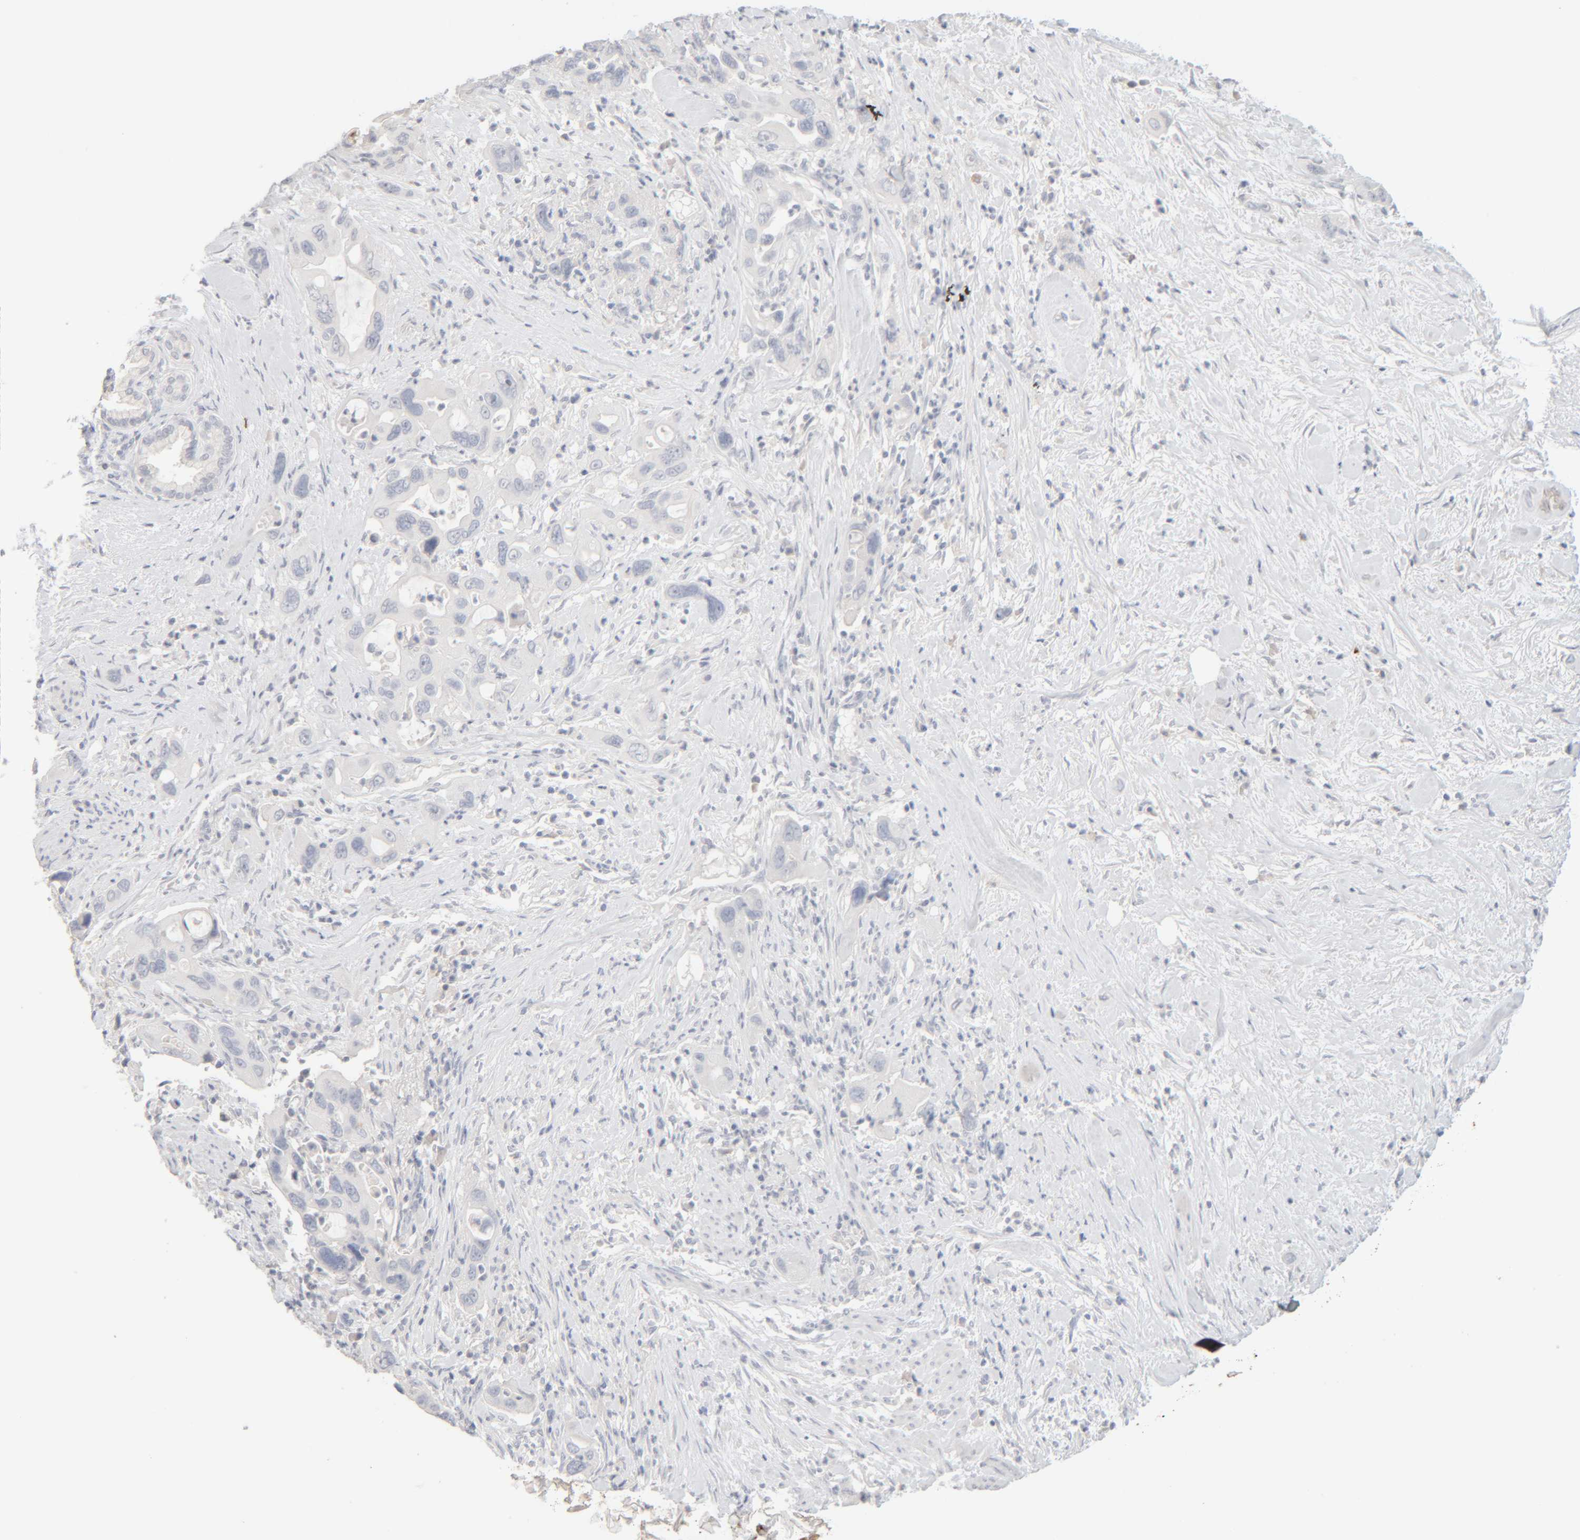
{"staining": {"intensity": "negative", "quantity": "none", "location": "none"}, "tissue": "pancreatic cancer", "cell_type": "Tumor cells", "image_type": "cancer", "snomed": [{"axis": "morphology", "description": "Adenocarcinoma, NOS"}, {"axis": "topography", "description": "Pancreas"}], "caption": "This is a photomicrograph of immunohistochemistry staining of adenocarcinoma (pancreatic), which shows no positivity in tumor cells. (DAB (3,3'-diaminobenzidine) immunohistochemistry (IHC) with hematoxylin counter stain).", "gene": "RIDA", "patient": {"sex": "female", "age": 70}}